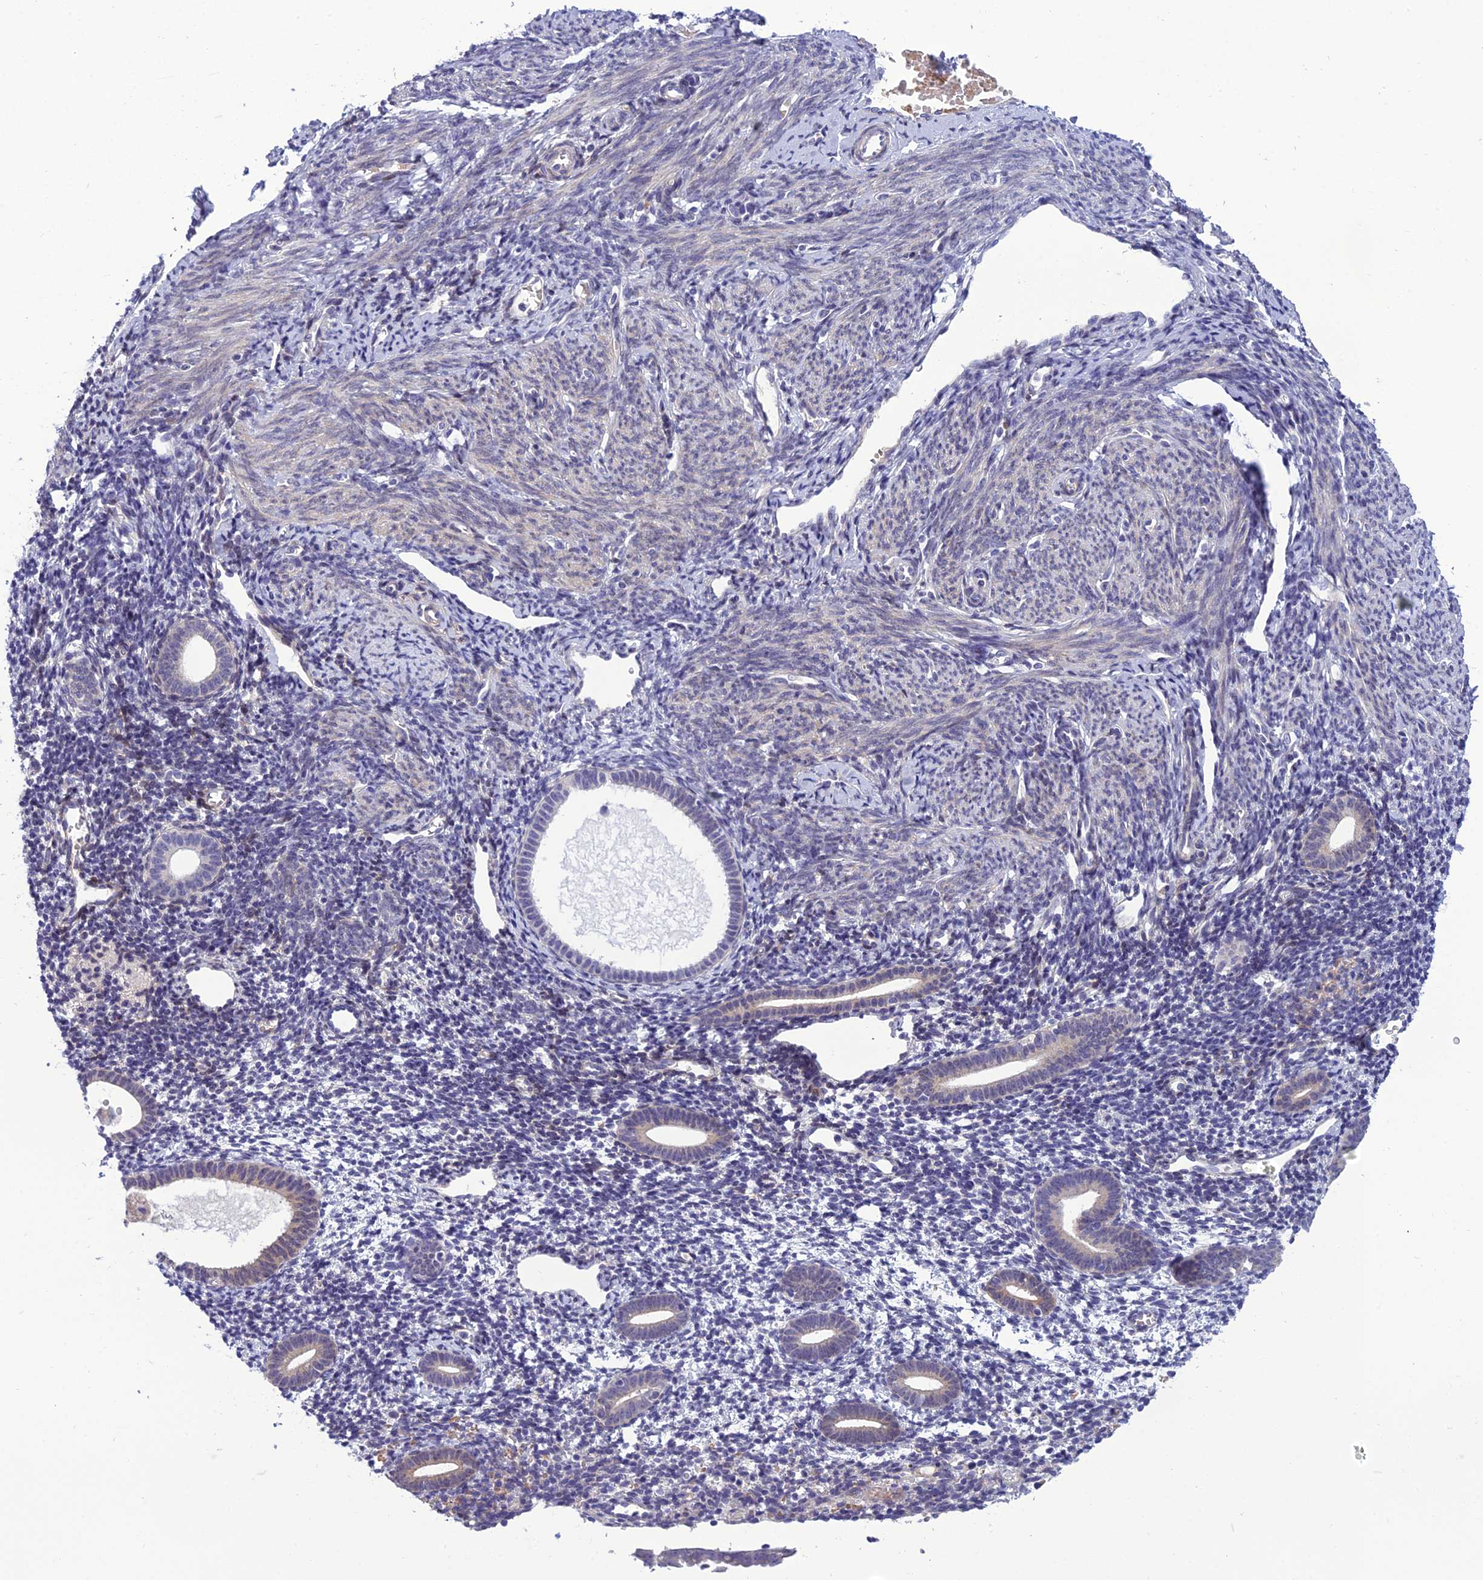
{"staining": {"intensity": "negative", "quantity": "none", "location": "none"}, "tissue": "endometrium", "cell_type": "Cells in endometrial stroma", "image_type": "normal", "snomed": [{"axis": "morphology", "description": "Normal tissue, NOS"}, {"axis": "topography", "description": "Endometrium"}], "caption": "This histopathology image is of benign endometrium stained with IHC to label a protein in brown with the nuclei are counter-stained blue. There is no staining in cells in endometrial stroma.", "gene": "ANKS4B", "patient": {"sex": "female", "age": 56}}